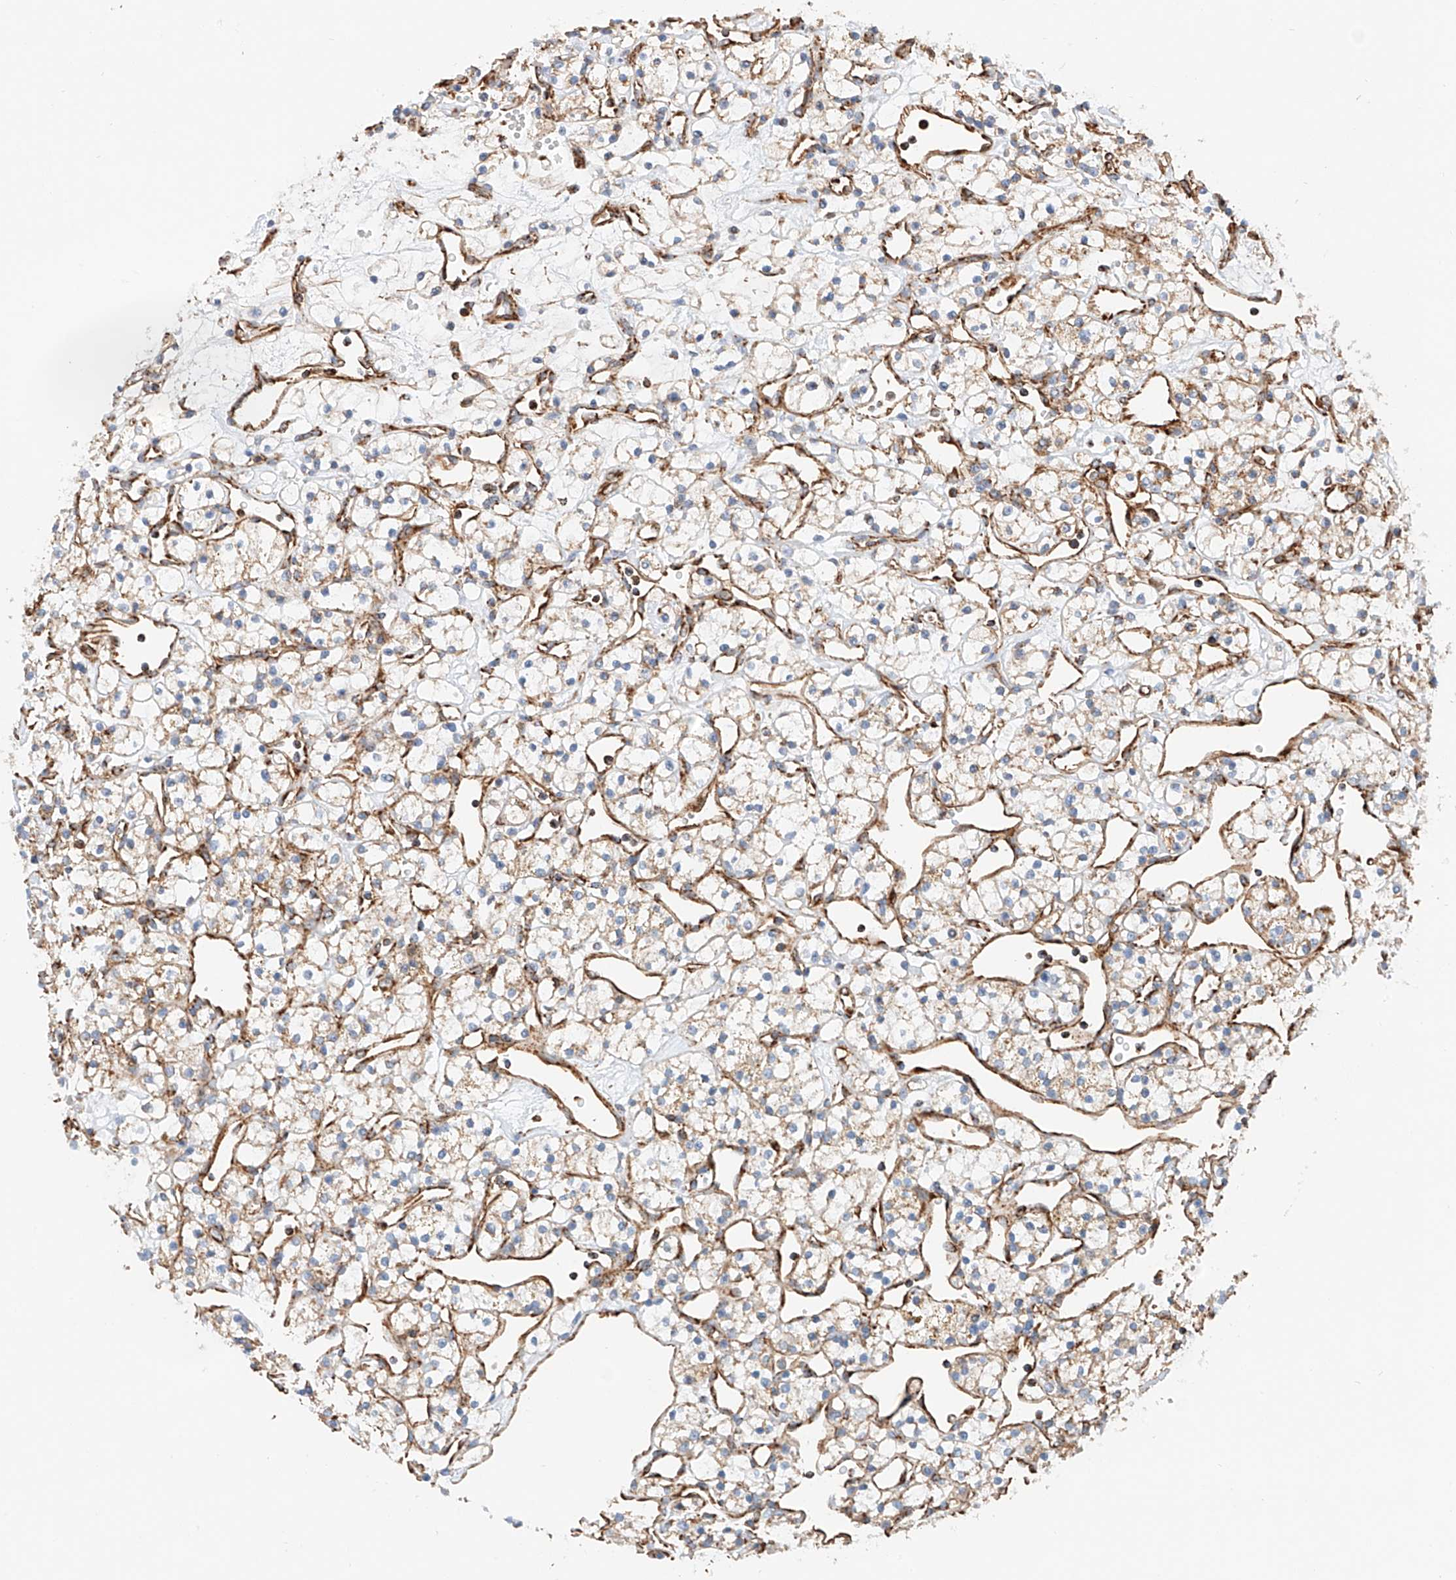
{"staining": {"intensity": "negative", "quantity": "none", "location": "none"}, "tissue": "renal cancer", "cell_type": "Tumor cells", "image_type": "cancer", "snomed": [{"axis": "morphology", "description": "Adenocarcinoma, NOS"}, {"axis": "topography", "description": "Kidney"}], "caption": "Immunohistochemistry (IHC) histopathology image of renal adenocarcinoma stained for a protein (brown), which demonstrates no expression in tumor cells.", "gene": "NDUFV3", "patient": {"sex": "female", "age": 60}}